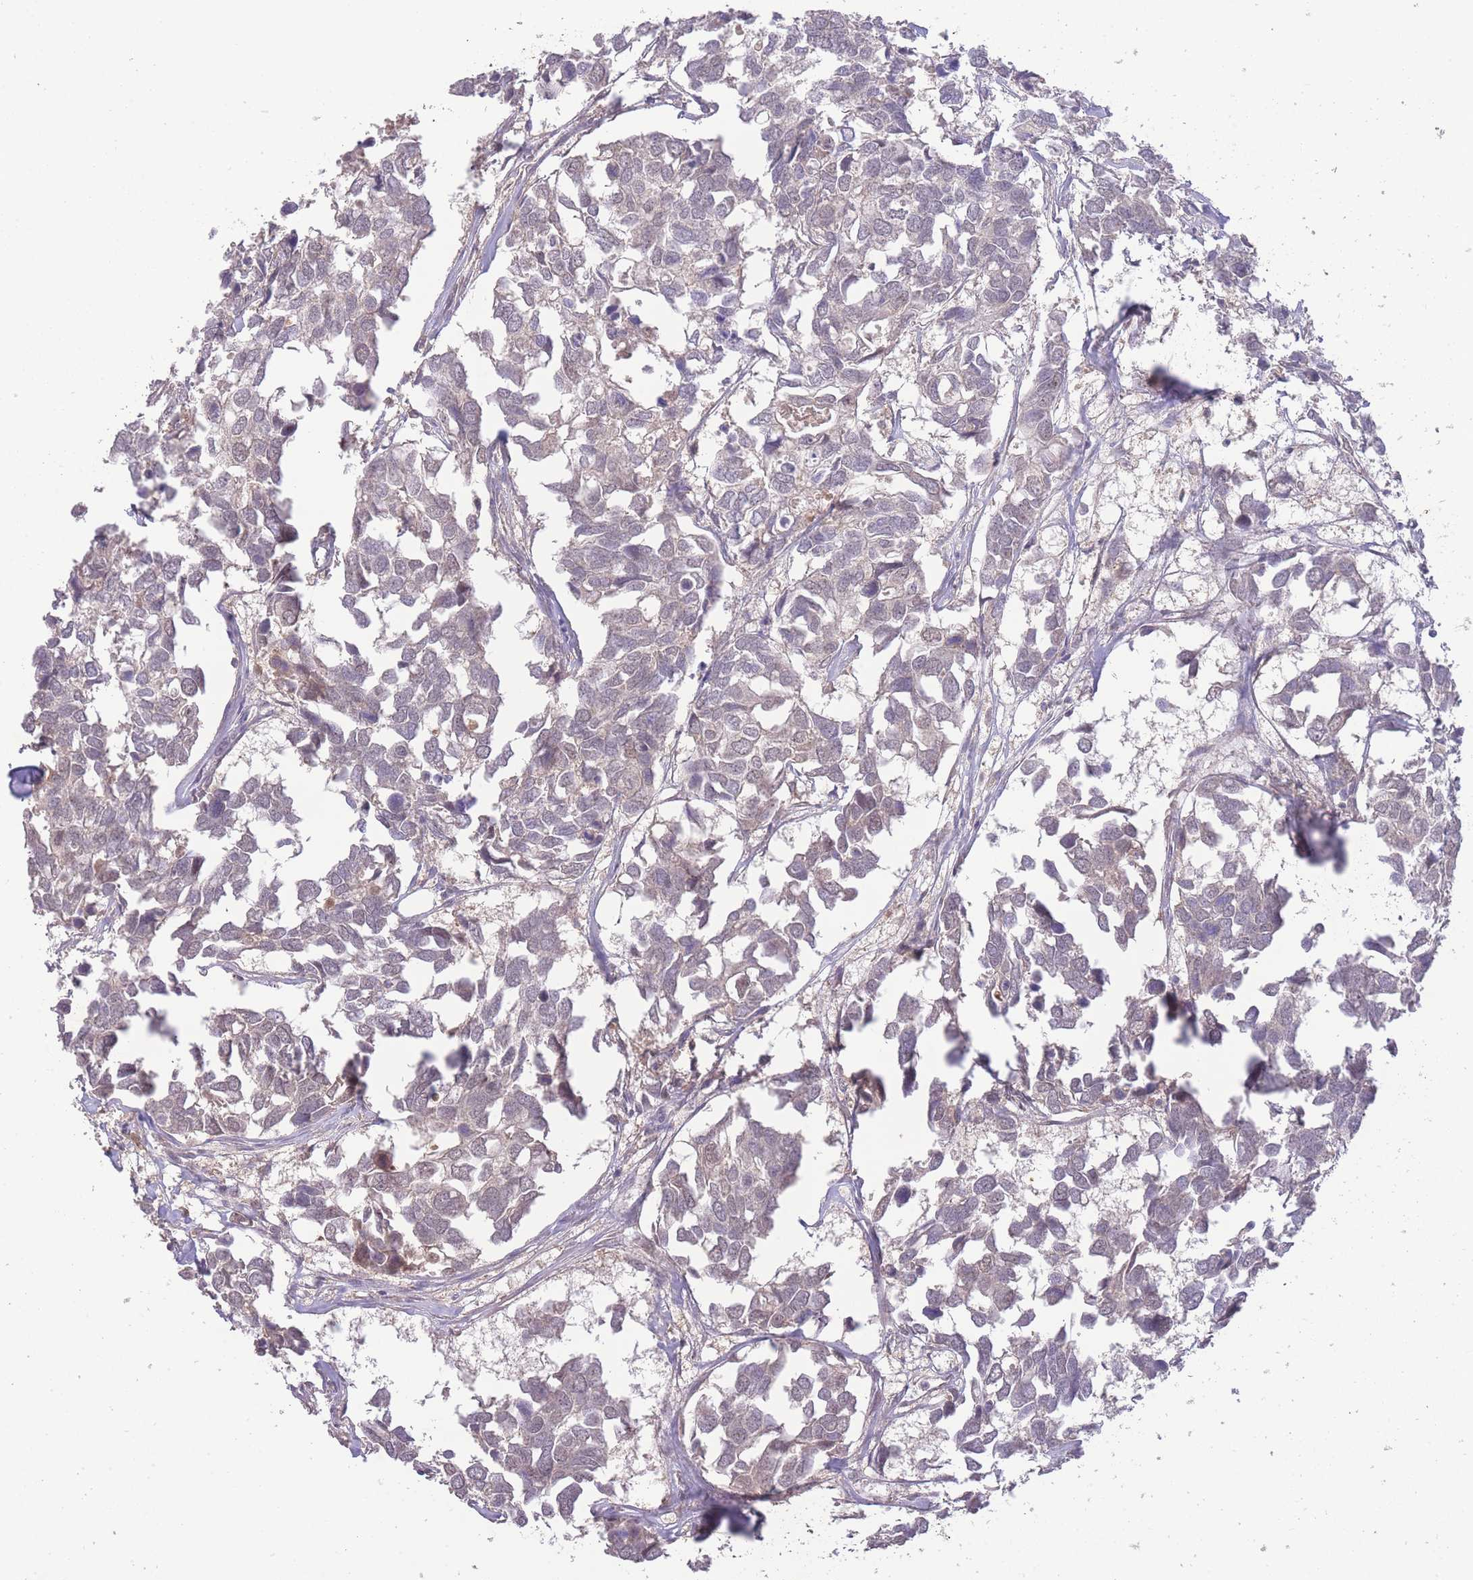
{"staining": {"intensity": "negative", "quantity": "none", "location": "none"}, "tissue": "breast cancer", "cell_type": "Tumor cells", "image_type": "cancer", "snomed": [{"axis": "morphology", "description": "Duct carcinoma"}, {"axis": "topography", "description": "Breast"}], "caption": "A photomicrograph of invasive ductal carcinoma (breast) stained for a protein shows no brown staining in tumor cells.", "gene": "RNF144B", "patient": {"sex": "female", "age": 83}}